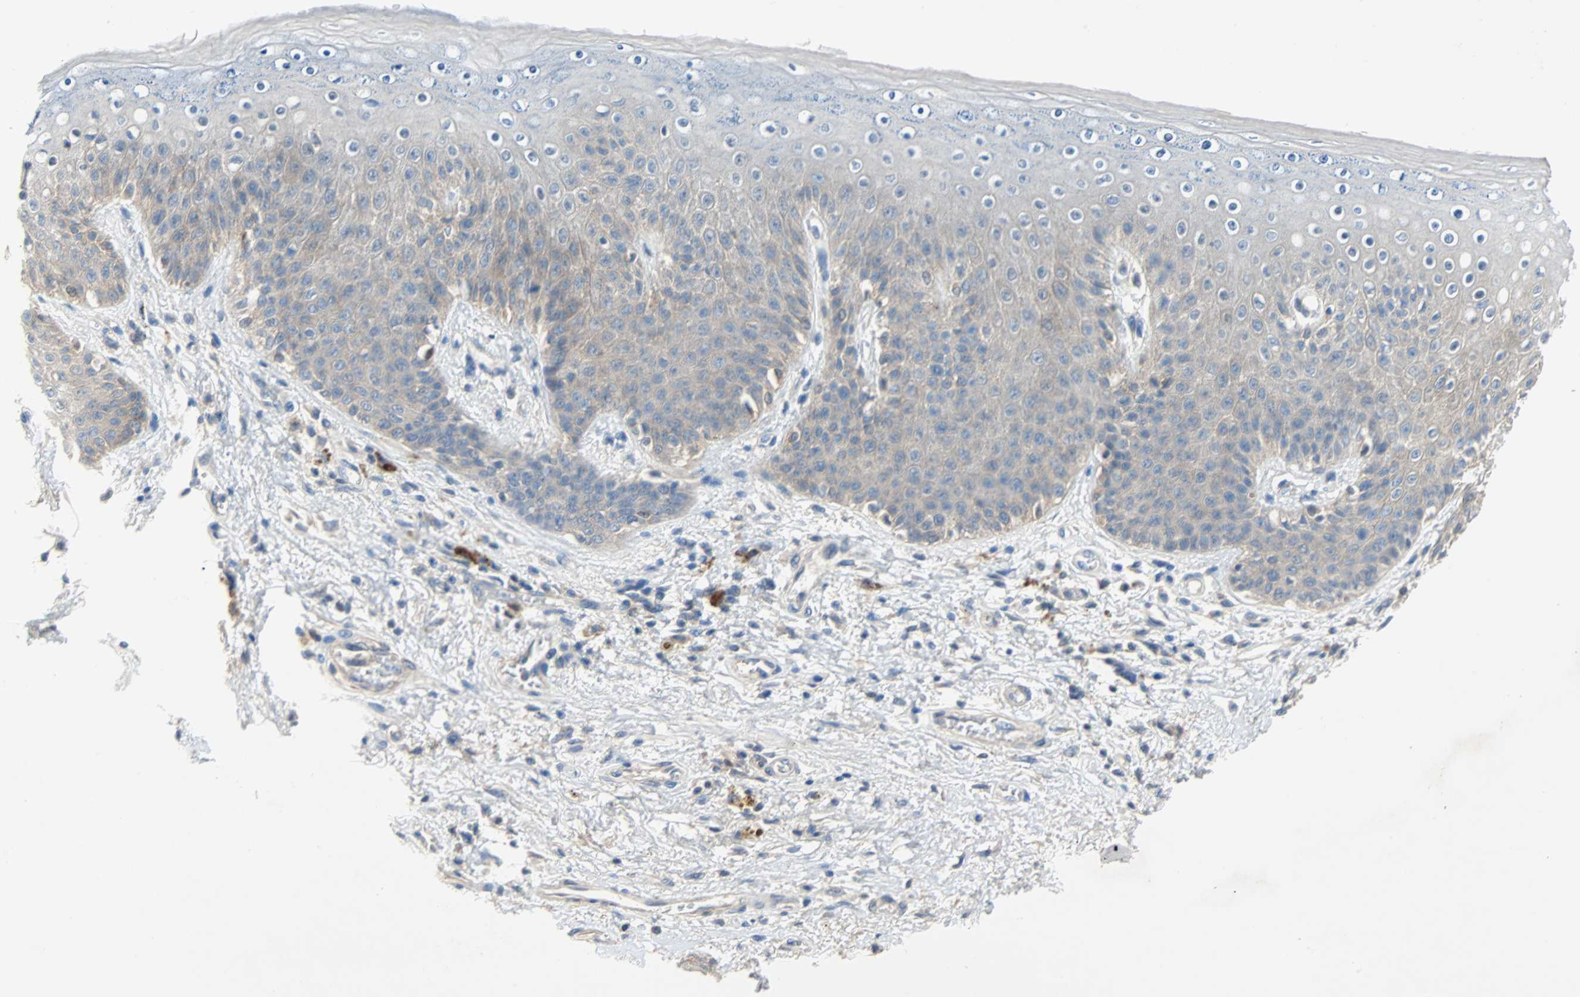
{"staining": {"intensity": "moderate", "quantity": ">75%", "location": "cytoplasmic/membranous"}, "tissue": "skin", "cell_type": "Epidermal cells", "image_type": "normal", "snomed": [{"axis": "morphology", "description": "Normal tissue, NOS"}, {"axis": "topography", "description": "Anal"}], "caption": "The image displays a brown stain indicating the presence of a protein in the cytoplasmic/membranous of epidermal cells in skin.", "gene": "TNFRSF12A", "patient": {"sex": "female", "age": 46}}